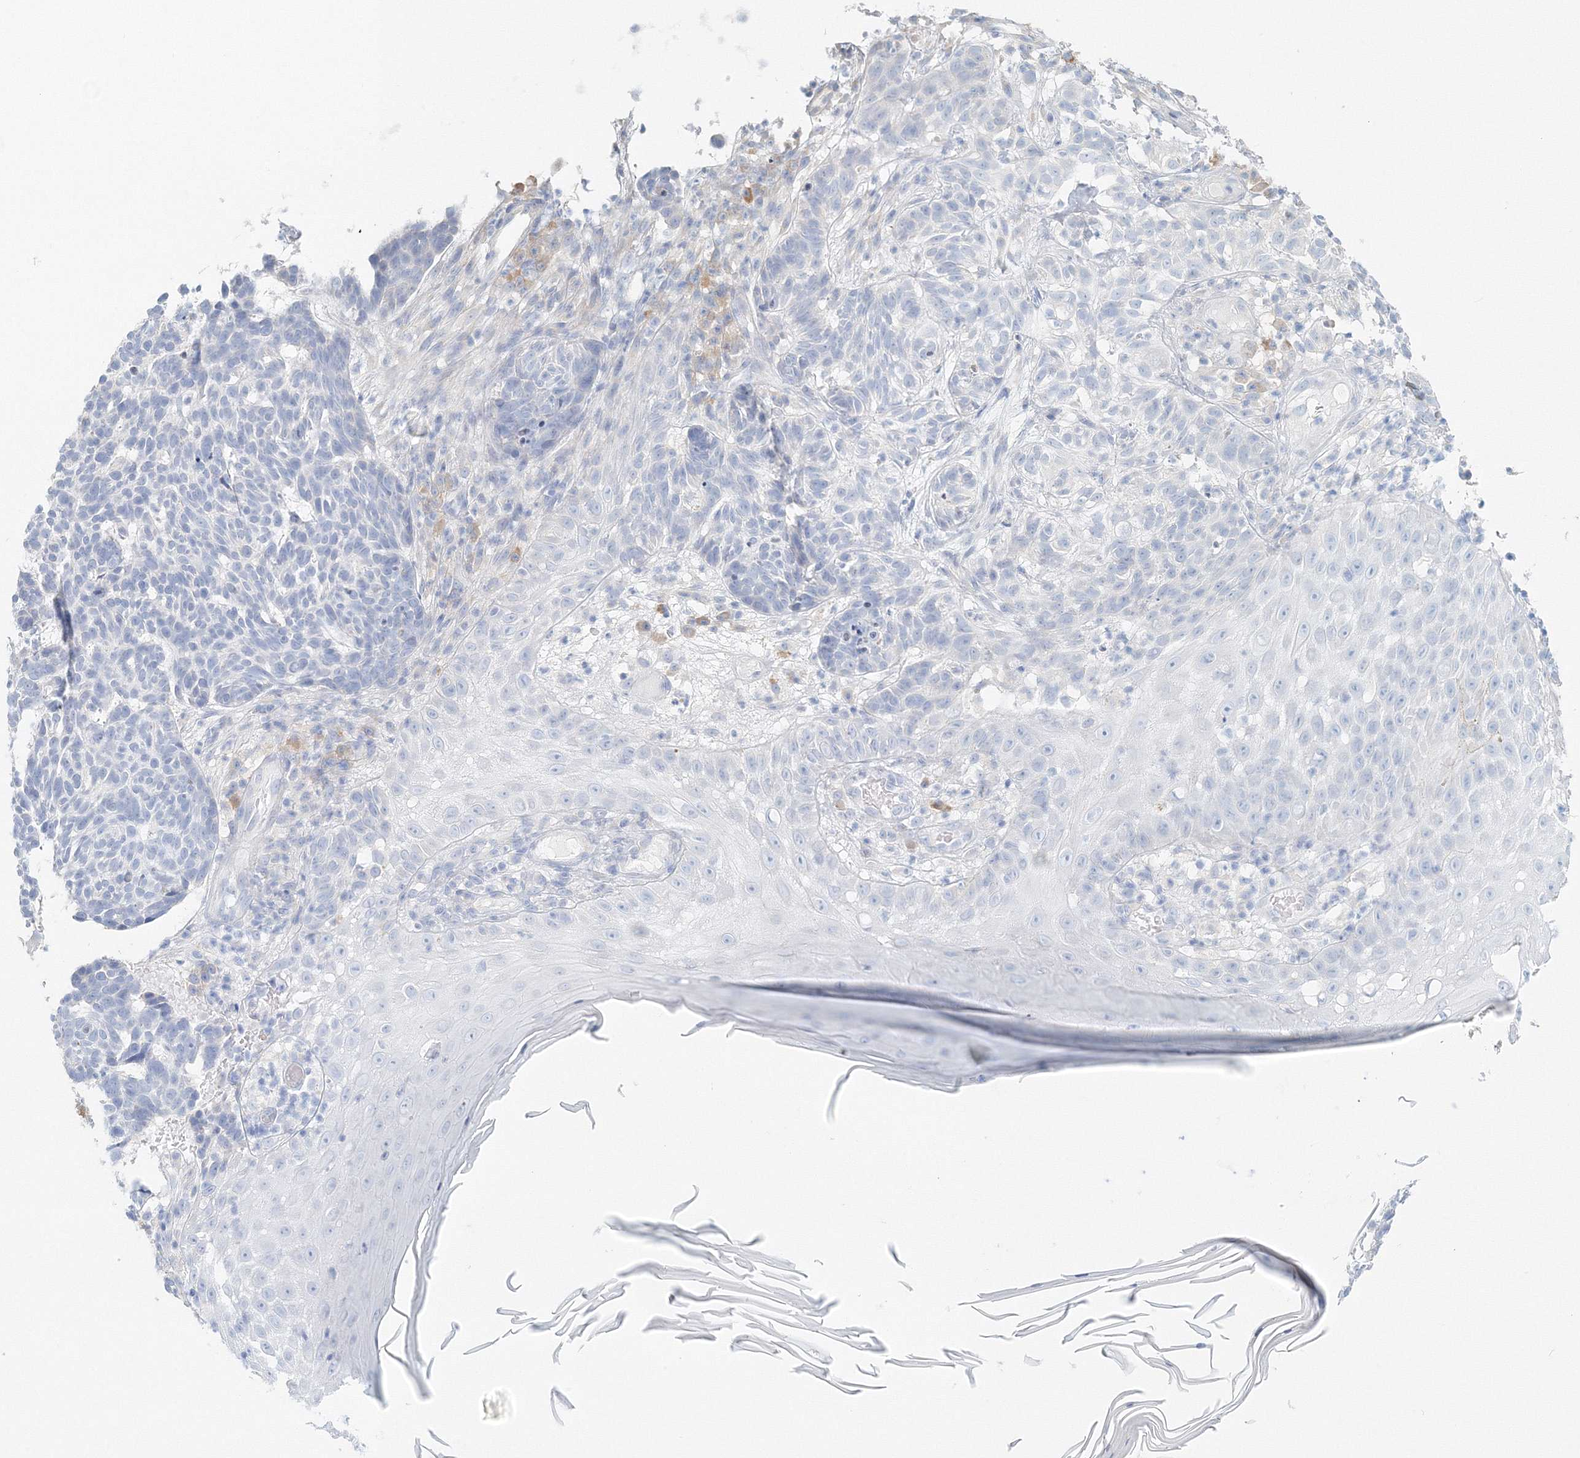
{"staining": {"intensity": "negative", "quantity": "none", "location": "none"}, "tissue": "skin cancer", "cell_type": "Tumor cells", "image_type": "cancer", "snomed": [{"axis": "morphology", "description": "Basal cell carcinoma"}, {"axis": "topography", "description": "Skin"}], "caption": "Tumor cells are negative for protein expression in human skin cancer.", "gene": "VSIG1", "patient": {"sex": "male", "age": 85}}